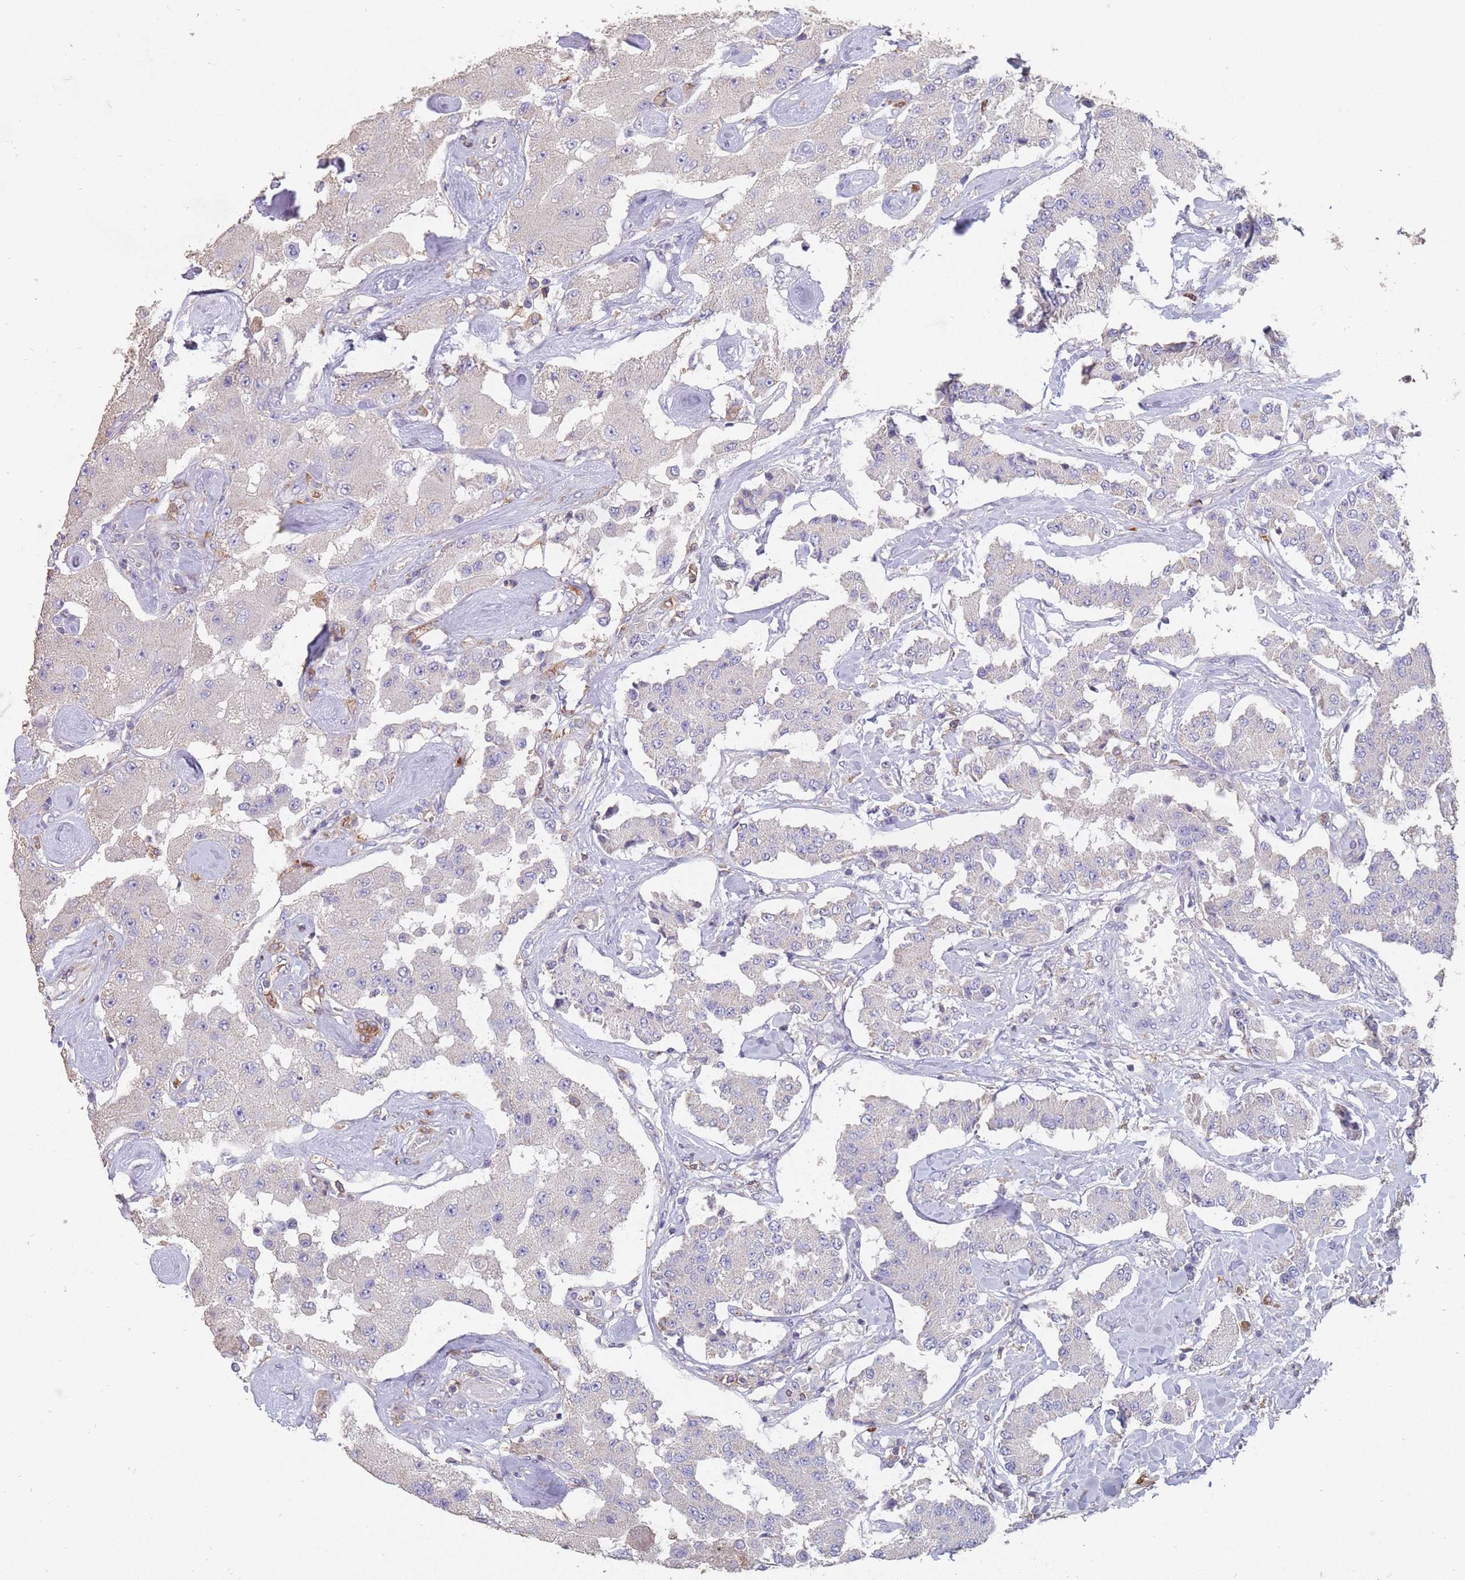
{"staining": {"intensity": "negative", "quantity": "none", "location": "none"}, "tissue": "carcinoid", "cell_type": "Tumor cells", "image_type": "cancer", "snomed": [{"axis": "morphology", "description": "Carcinoid, malignant, NOS"}, {"axis": "topography", "description": "Pancreas"}], "caption": "A micrograph of human malignant carcinoid is negative for staining in tumor cells.", "gene": "CLEC12A", "patient": {"sex": "male", "age": 41}}